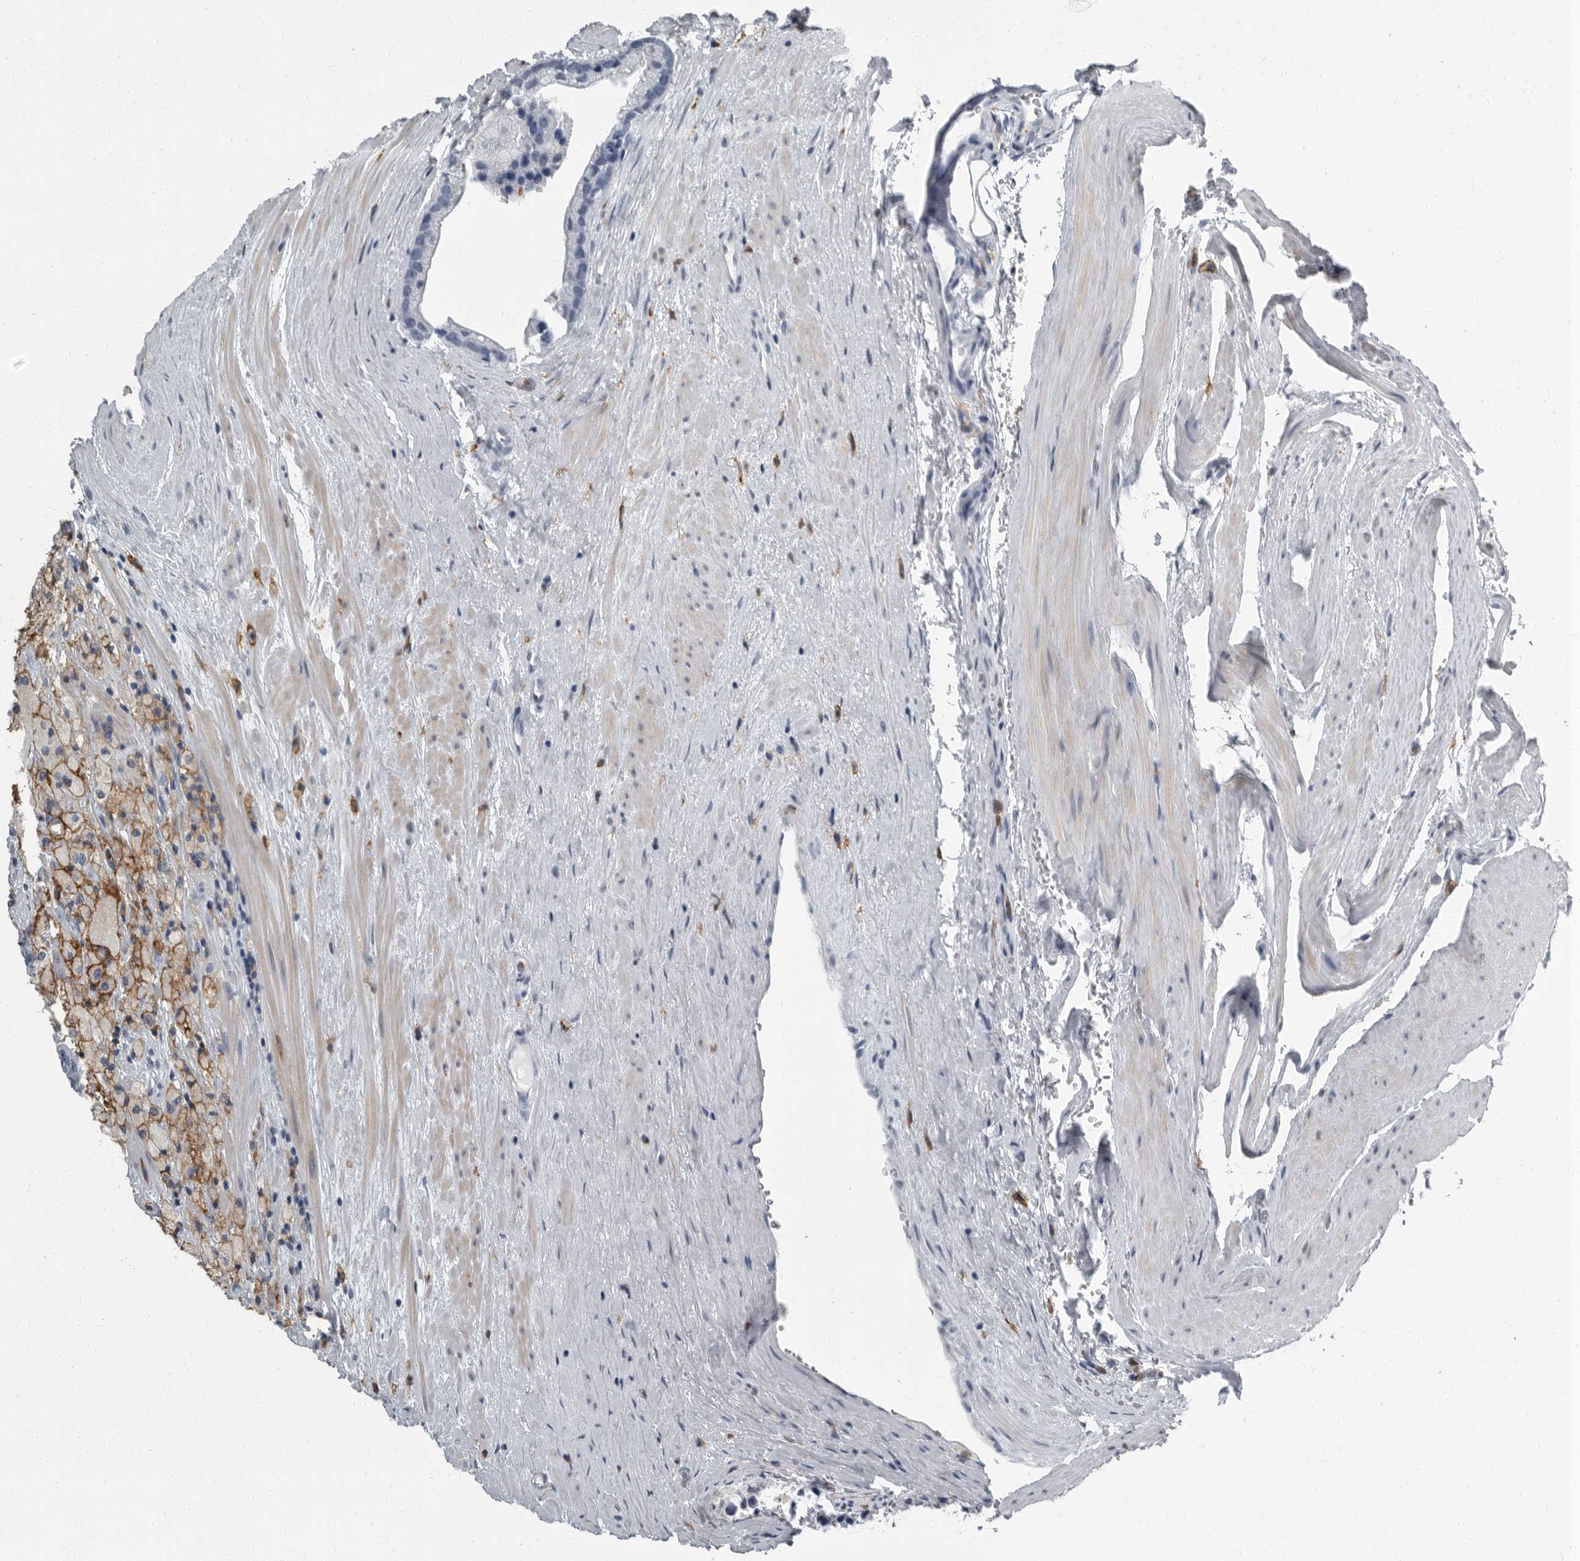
{"staining": {"intensity": "negative", "quantity": "none", "location": "none"}, "tissue": "prostate cancer", "cell_type": "Tumor cells", "image_type": "cancer", "snomed": [{"axis": "morphology", "description": "Adenocarcinoma, High grade"}, {"axis": "topography", "description": "Prostate"}], "caption": "An immunohistochemistry (IHC) histopathology image of prostate cancer is shown. There is no staining in tumor cells of prostate cancer.", "gene": "FCER1G", "patient": {"sex": "male", "age": 70}}